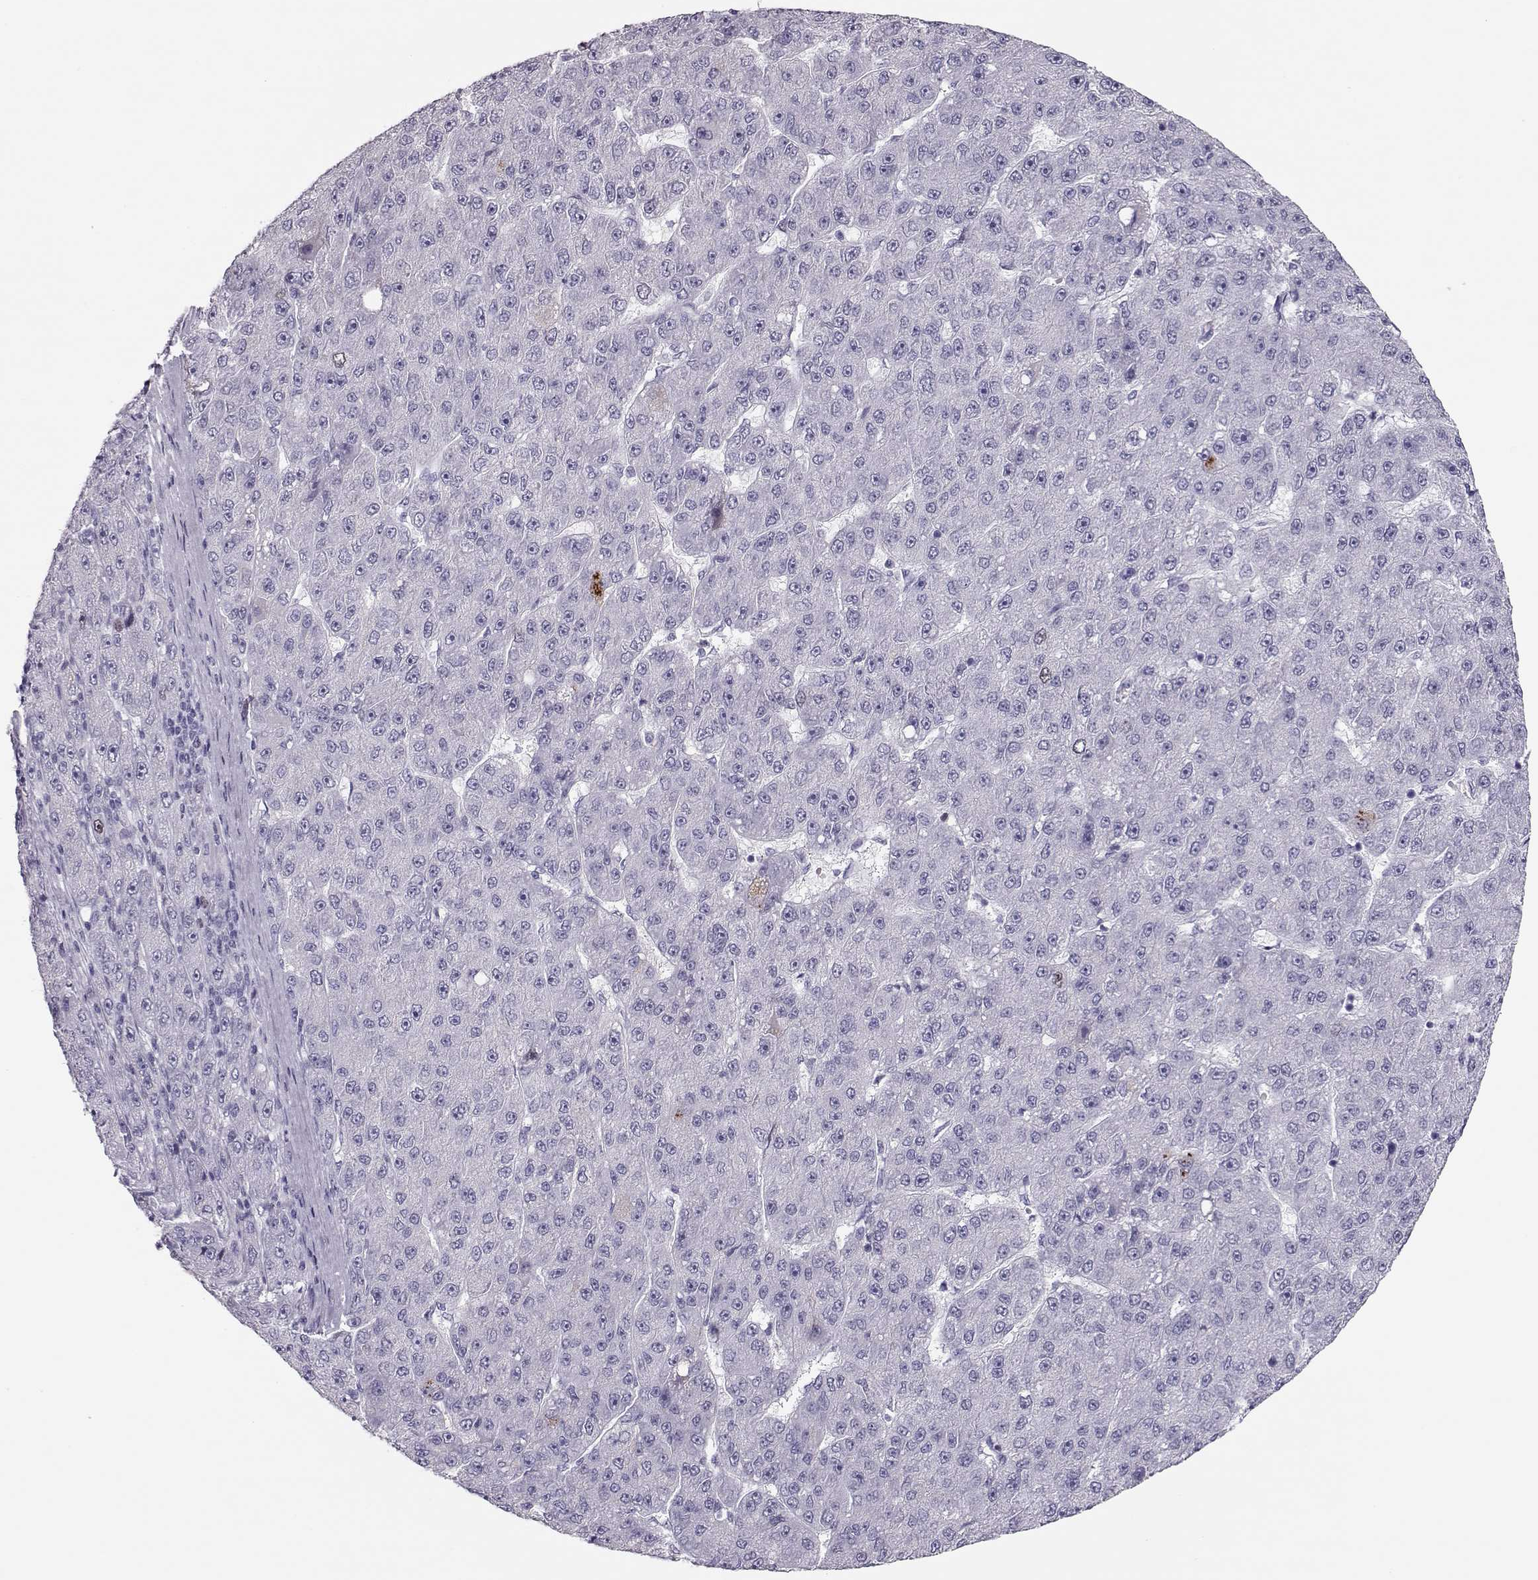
{"staining": {"intensity": "negative", "quantity": "none", "location": "none"}, "tissue": "liver cancer", "cell_type": "Tumor cells", "image_type": "cancer", "snomed": [{"axis": "morphology", "description": "Carcinoma, Hepatocellular, NOS"}, {"axis": "topography", "description": "Liver"}], "caption": "Hepatocellular carcinoma (liver) was stained to show a protein in brown. There is no significant staining in tumor cells.", "gene": "SGO1", "patient": {"sex": "male", "age": 67}}